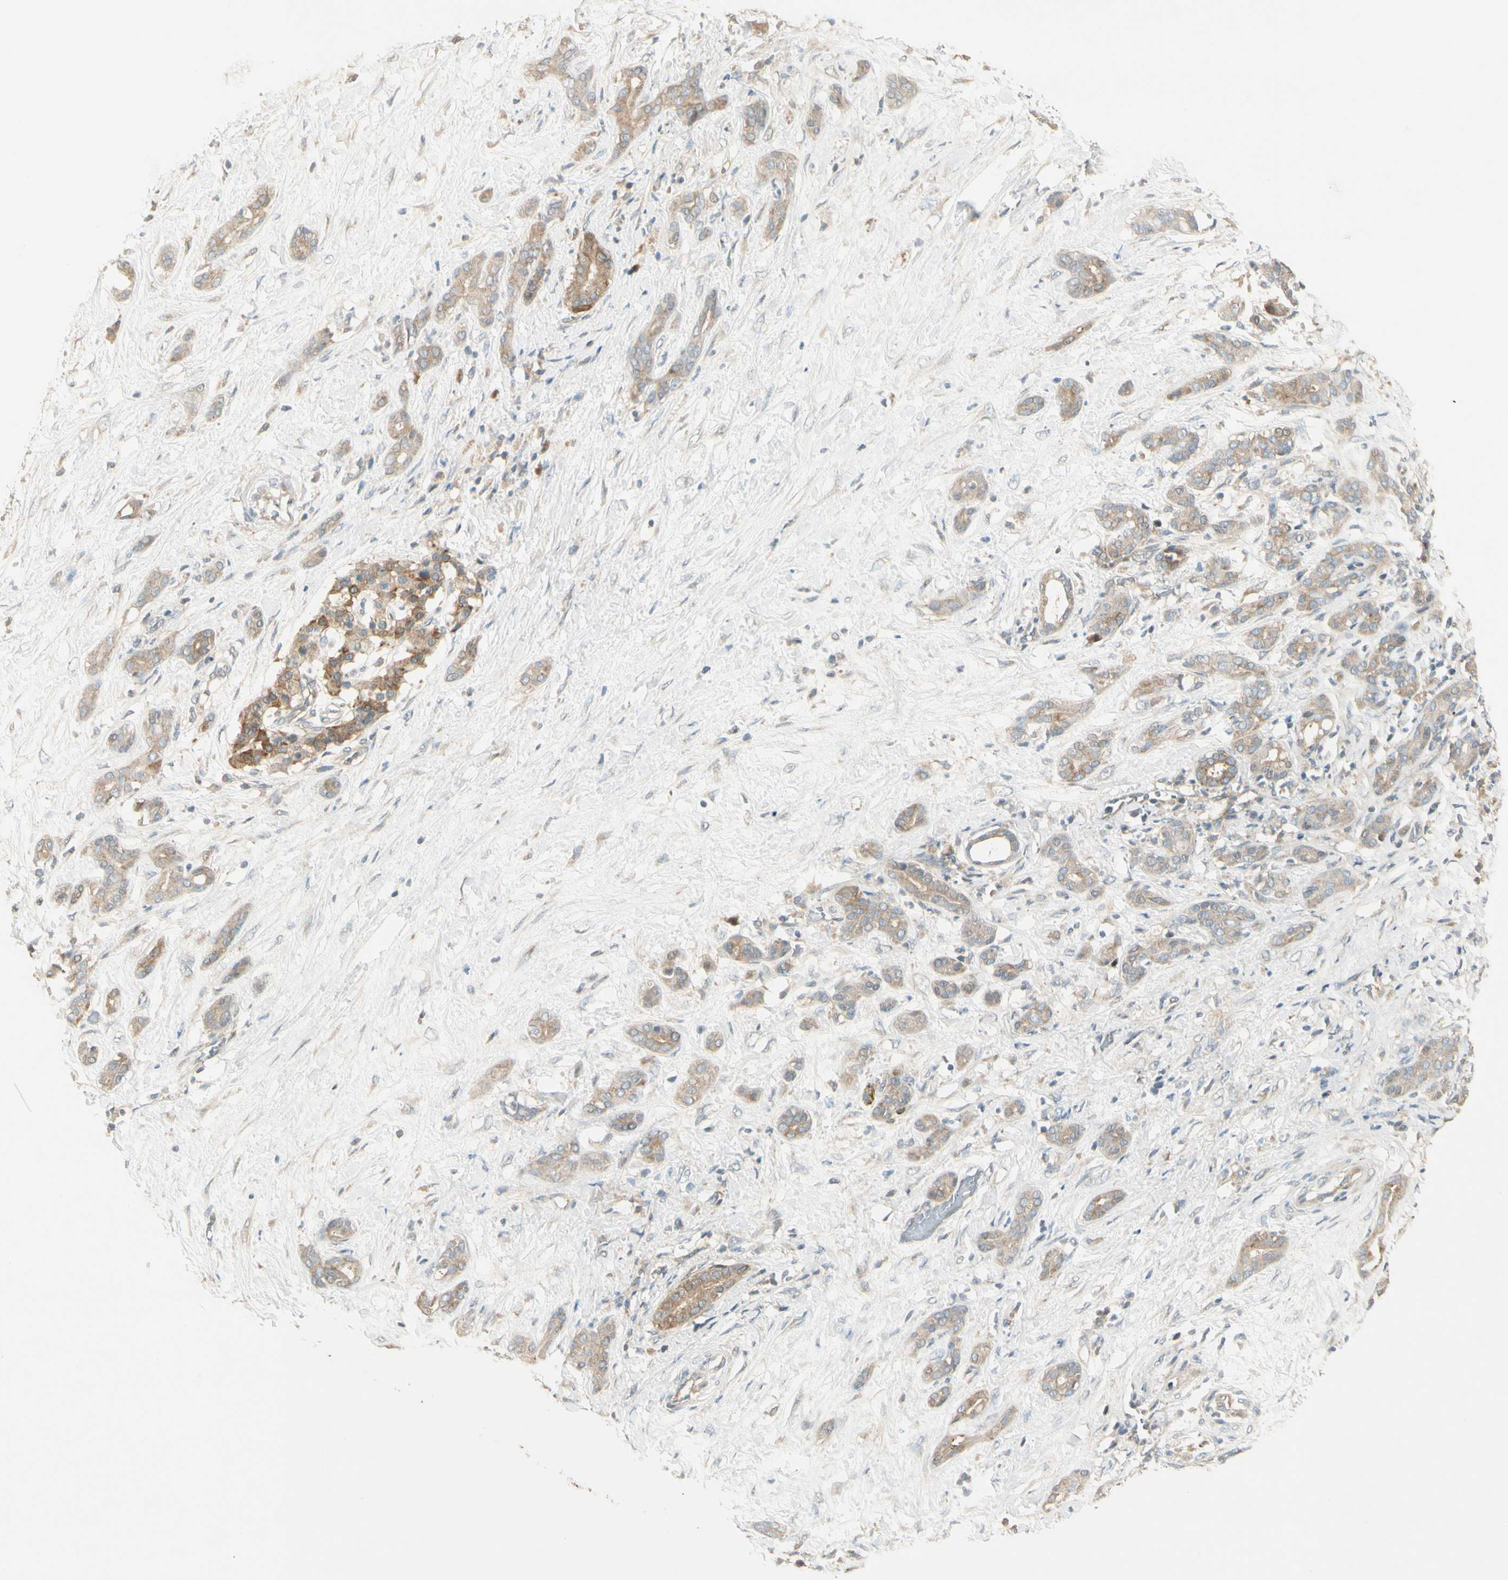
{"staining": {"intensity": "weak", "quantity": ">75%", "location": "cytoplasmic/membranous"}, "tissue": "pancreatic cancer", "cell_type": "Tumor cells", "image_type": "cancer", "snomed": [{"axis": "morphology", "description": "Adenocarcinoma, NOS"}, {"axis": "topography", "description": "Pancreas"}], "caption": "Immunohistochemical staining of adenocarcinoma (pancreatic) exhibits low levels of weak cytoplasmic/membranous positivity in approximately >75% of tumor cells.", "gene": "PLXNA1", "patient": {"sex": "male", "age": 41}}